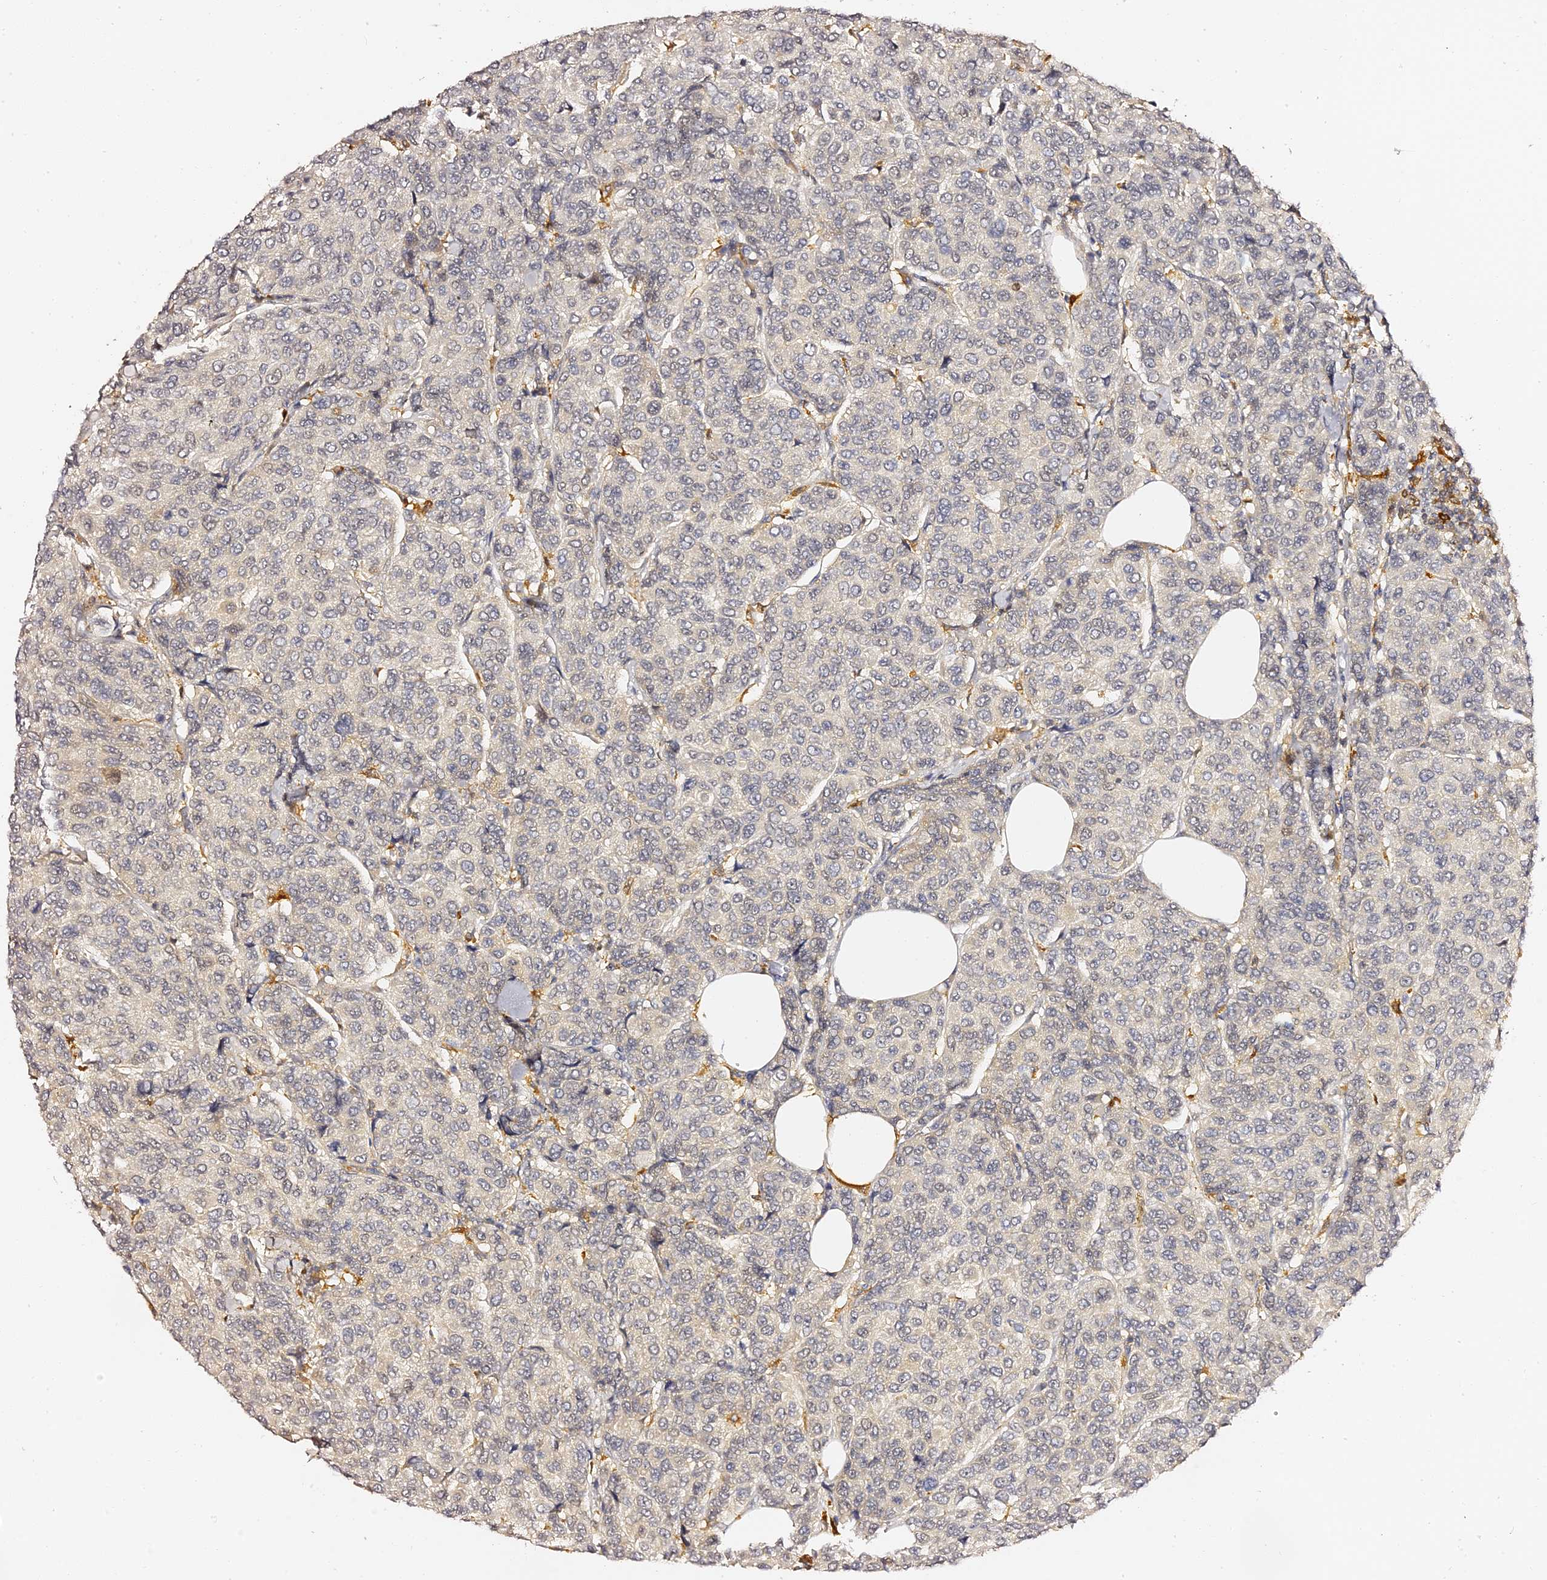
{"staining": {"intensity": "negative", "quantity": "none", "location": "none"}, "tissue": "breast cancer", "cell_type": "Tumor cells", "image_type": "cancer", "snomed": [{"axis": "morphology", "description": "Duct carcinoma"}, {"axis": "topography", "description": "Breast"}], "caption": "An immunohistochemistry micrograph of breast invasive ductal carcinoma is shown. There is no staining in tumor cells of breast invasive ductal carcinoma.", "gene": "IL4I1", "patient": {"sex": "female", "age": 55}}